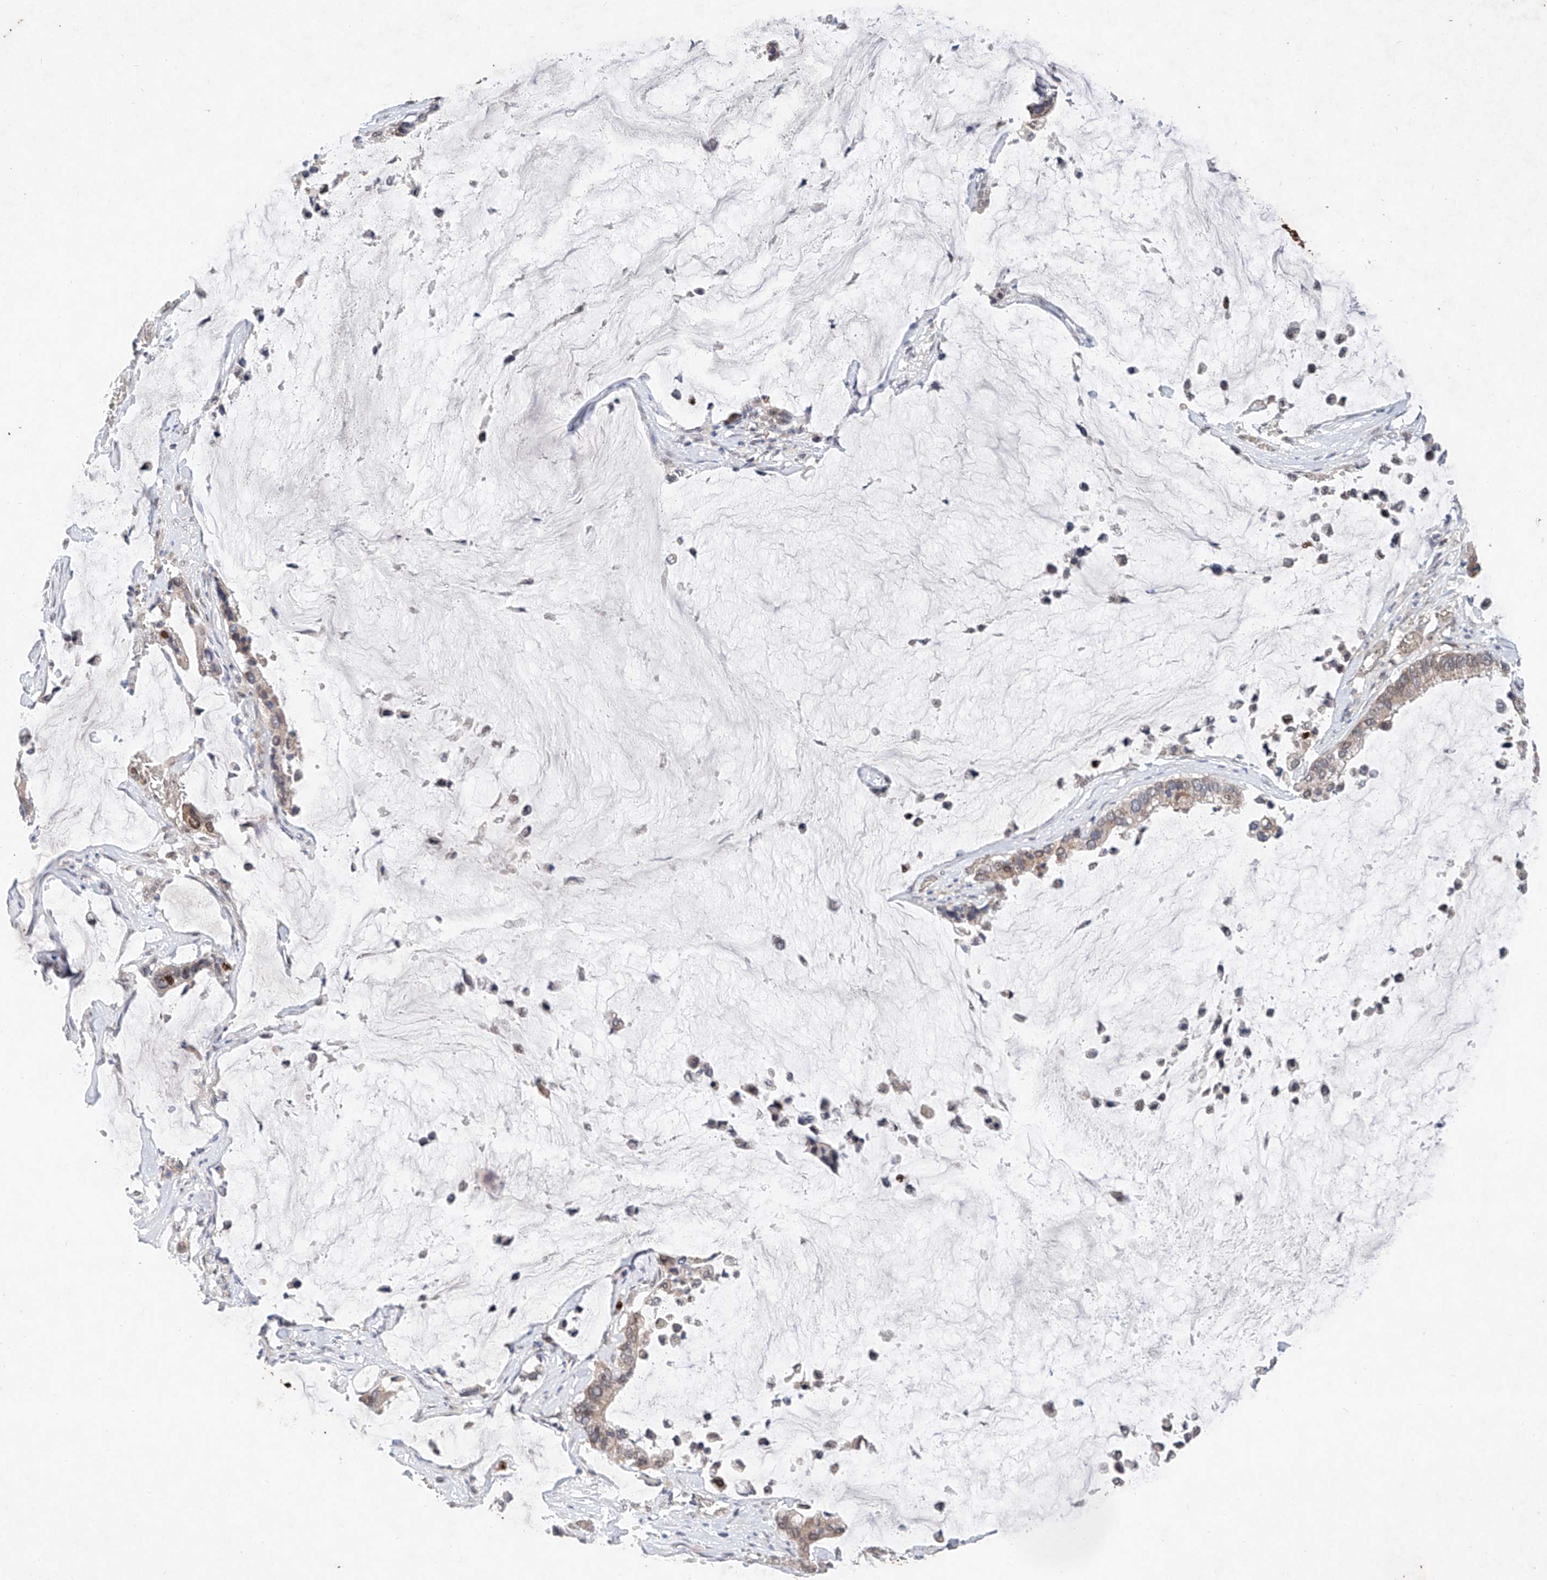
{"staining": {"intensity": "weak", "quantity": "<25%", "location": "cytoplasmic/membranous"}, "tissue": "pancreatic cancer", "cell_type": "Tumor cells", "image_type": "cancer", "snomed": [{"axis": "morphology", "description": "Adenocarcinoma, NOS"}, {"axis": "topography", "description": "Pancreas"}], "caption": "This is an immunohistochemistry (IHC) photomicrograph of human adenocarcinoma (pancreatic). There is no expression in tumor cells.", "gene": "FASTK", "patient": {"sex": "male", "age": 41}}